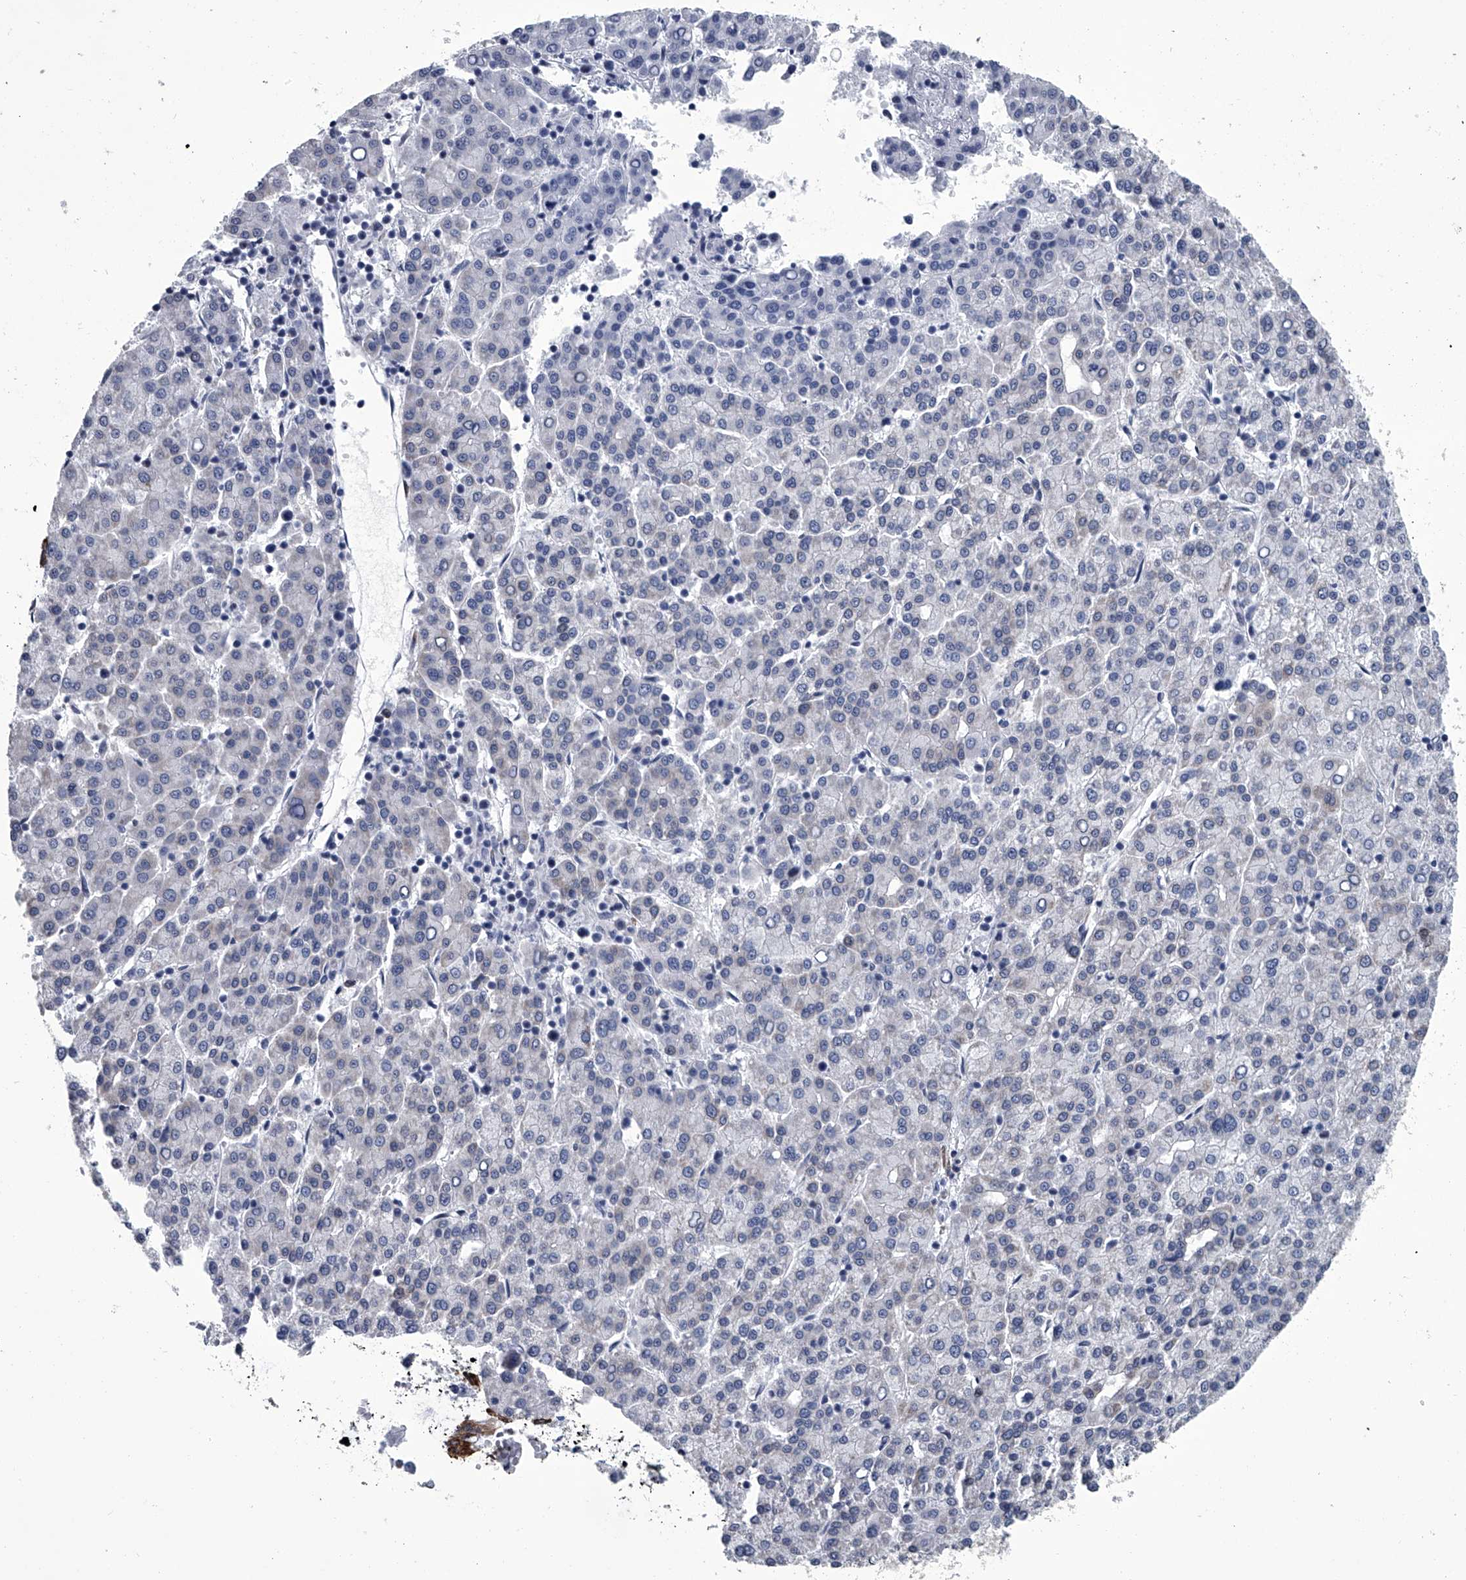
{"staining": {"intensity": "negative", "quantity": "none", "location": "none"}, "tissue": "liver cancer", "cell_type": "Tumor cells", "image_type": "cancer", "snomed": [{"axis": "morphology", "description": "Carcinoma, Hepatocellular, NOS"}, {"axis": "topography", "description": "Liver"}], "caption": "An immunohistochemistry (IHC) image of hepatocellular carcinoma (liver) is shown. There is no staining in tumor cells of hepatocellular carcinoma (liver).", "gene": "PPP2R5D", "patient": {"sex": "female", "age": 58}}